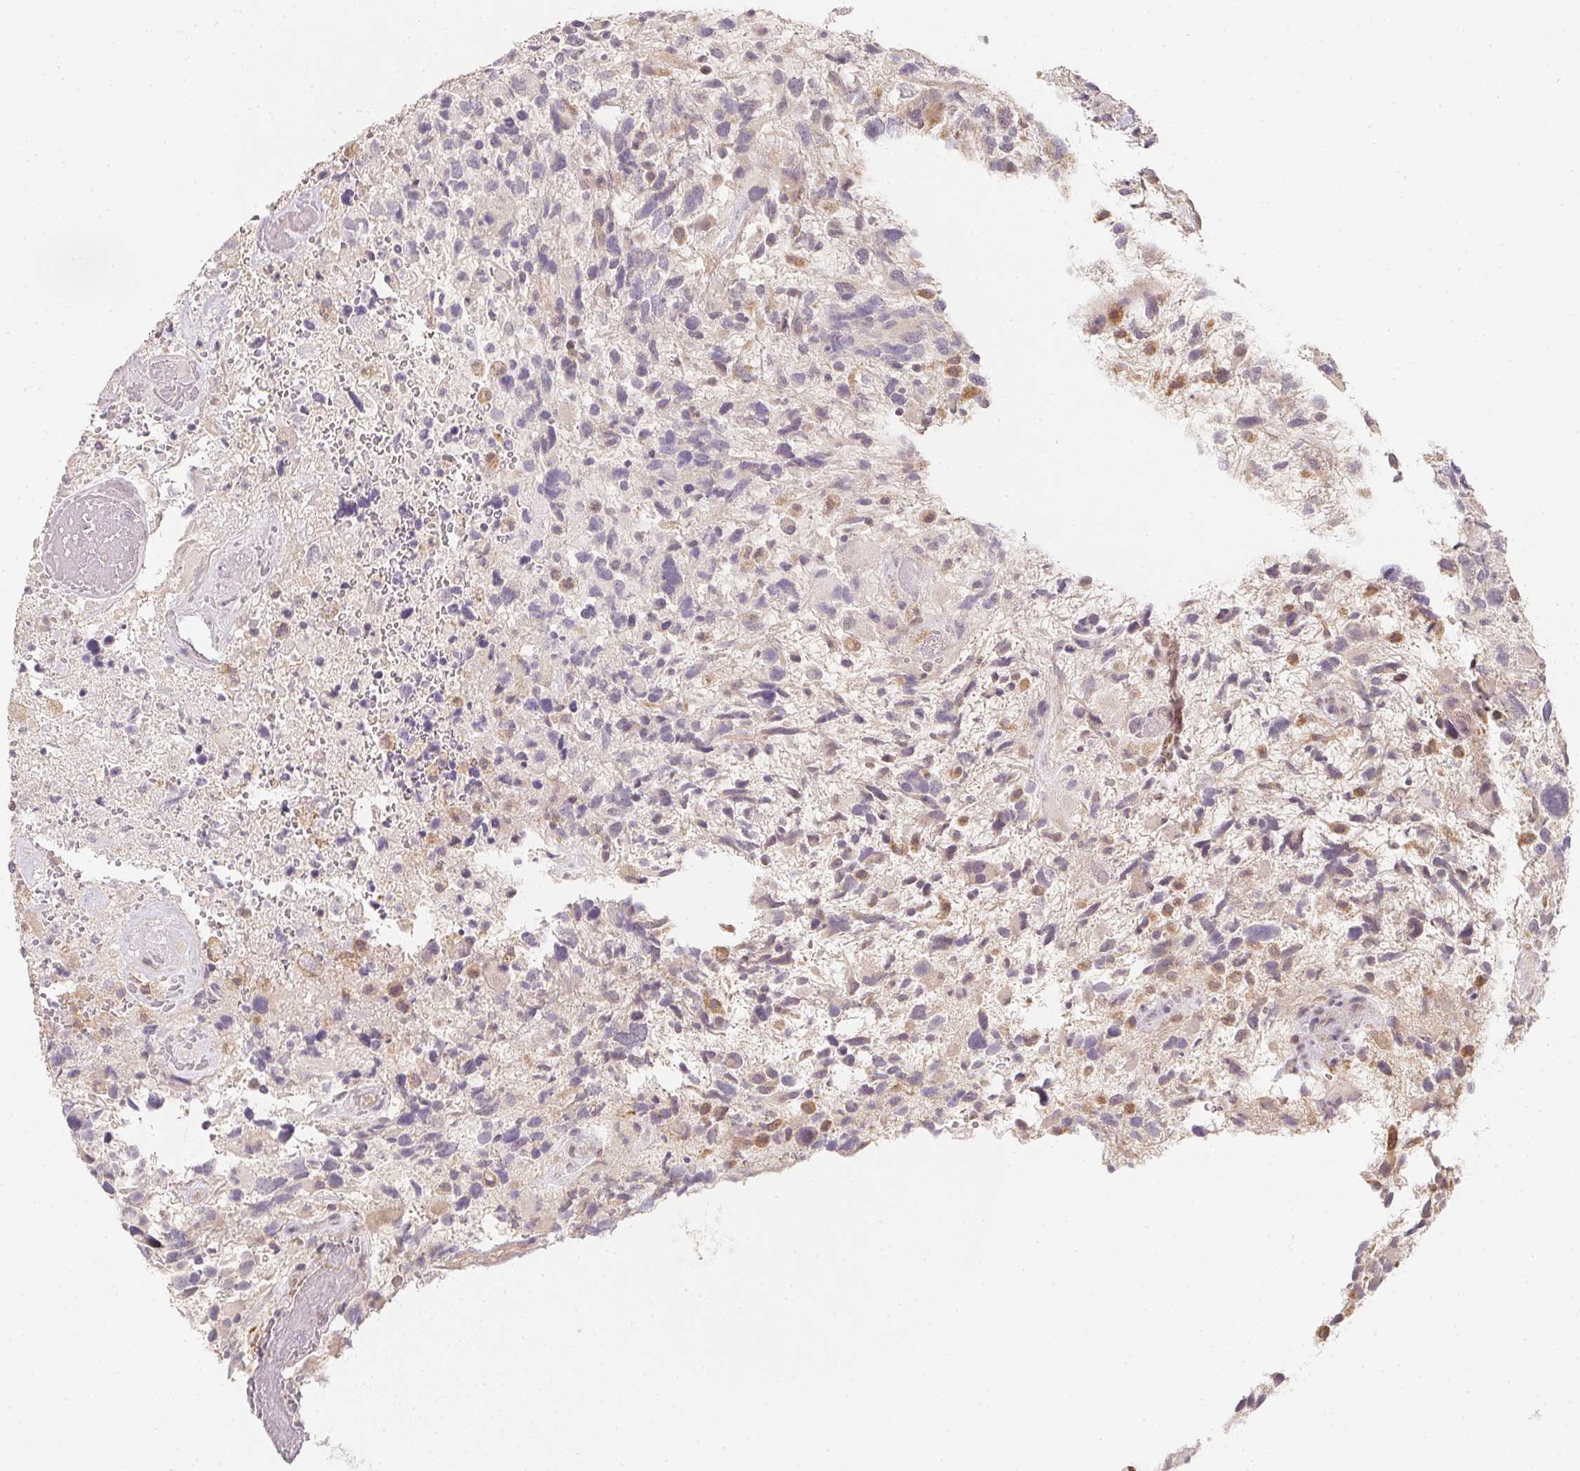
{"staining": {"intensity": "negative", "quantity": "none", "location": "none"}, "tissue": "glioma", "cell_type": "Tumor cells", "image_type": "cancer", "snomed": [{"axis": "morphology", "description": "Glioma, malignant, High grade"}, {"axis": "topography", "description": "Brain"}], "caption": "An image of glioma stained for a protein shows no brown staining in tumor cells.", "gene": "SOAT1", "patient": {"sex": "female", "age": 71}}